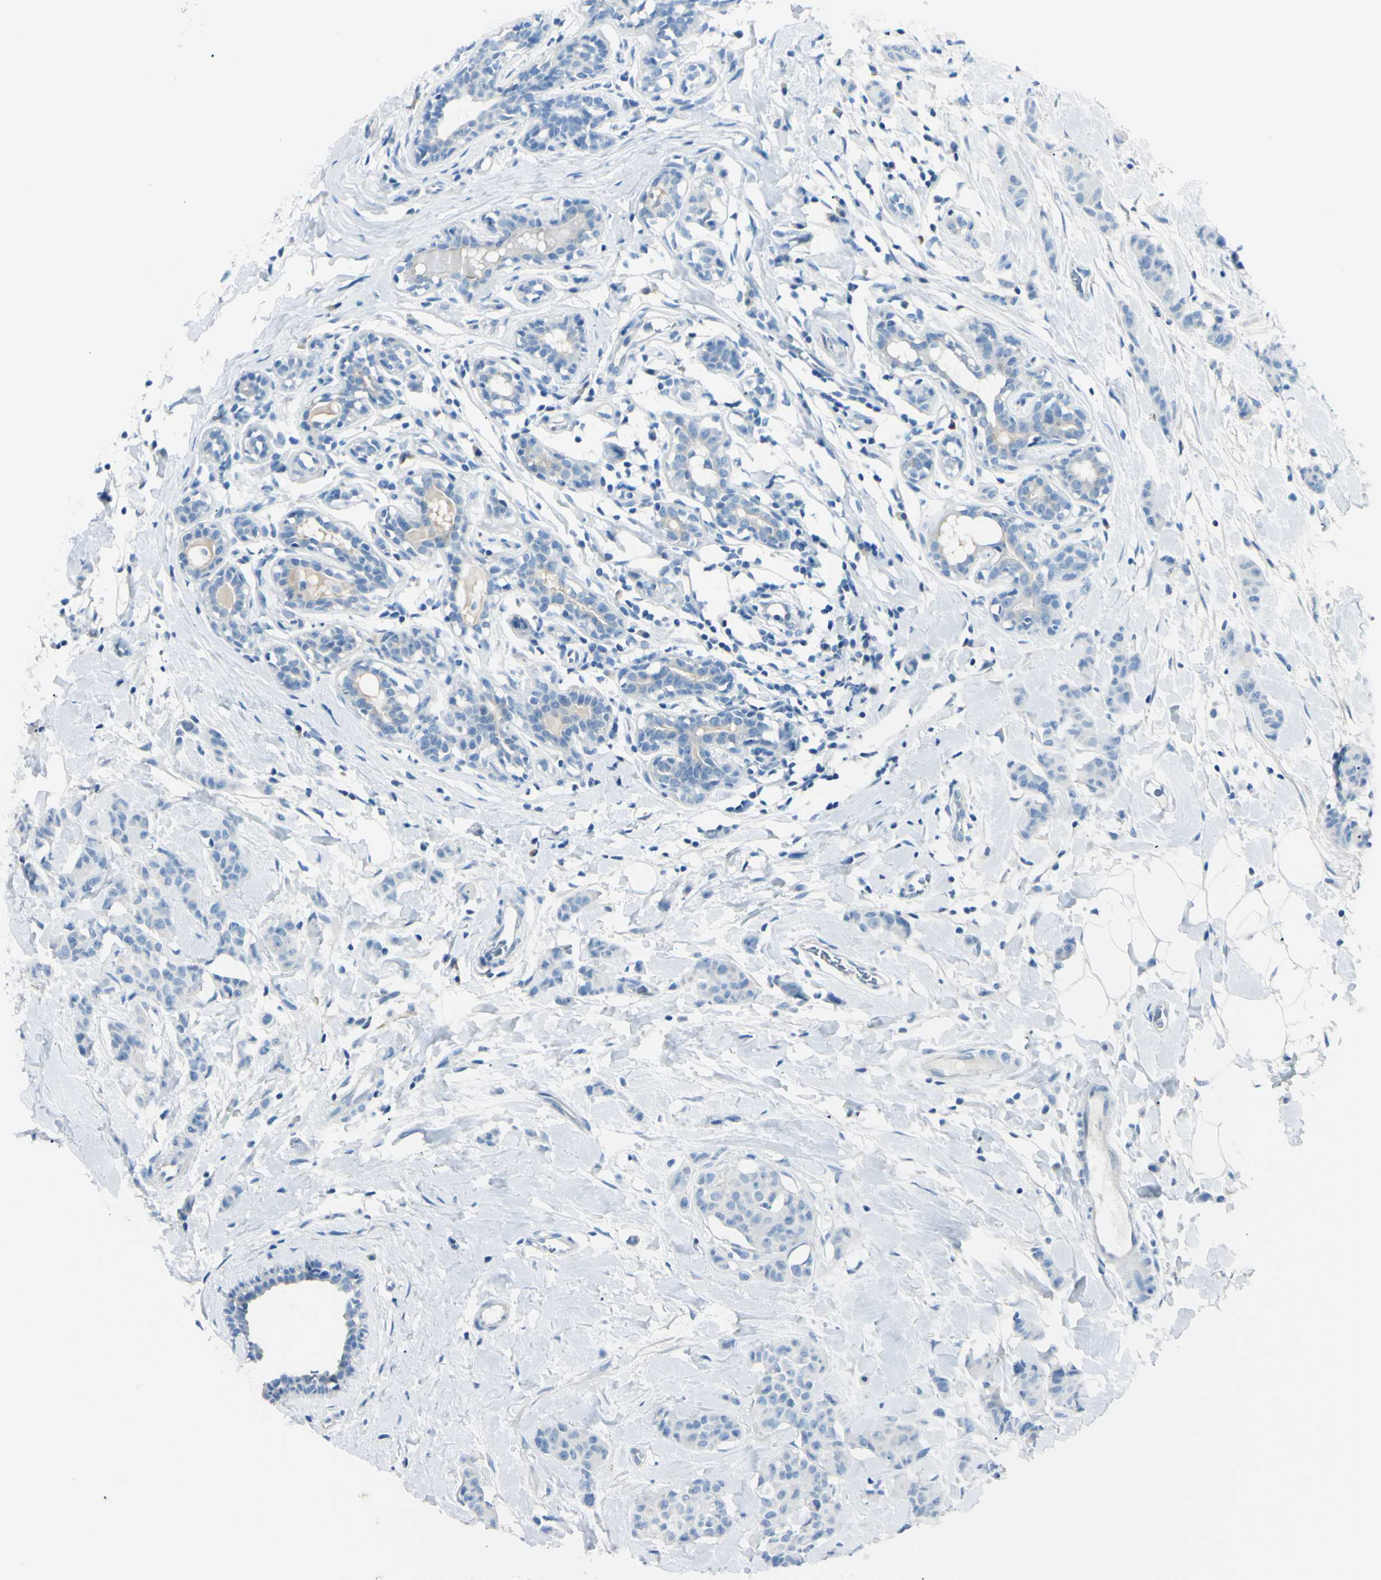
{"staining": {"intensity": "negative", "quantity": "none", "location": "none"}, "tissue": "breast cancer", "cell_type": "Tumor cells", "image_type": "cancer", "snomed": [{"axis": "morphology", "description": "Normal tissue, NOS"}, {"axis": "morphology", "description": "Duct carcinoma"}, {"axis": "topography", "description": "Breast"}], "caption": "An image of breast invasive ductal carcinoma stained for a protein reveals no brown staining in tumor cells. The staining was performed using DAB (3,3'-diaminobenzidine) to visualize the protein expression in brown, while the nuclei were stained in blue with hematoxylin (Magnification: 20x).", "gene": "FOLH1", "patient": {"sex": "female", "age": 40}}